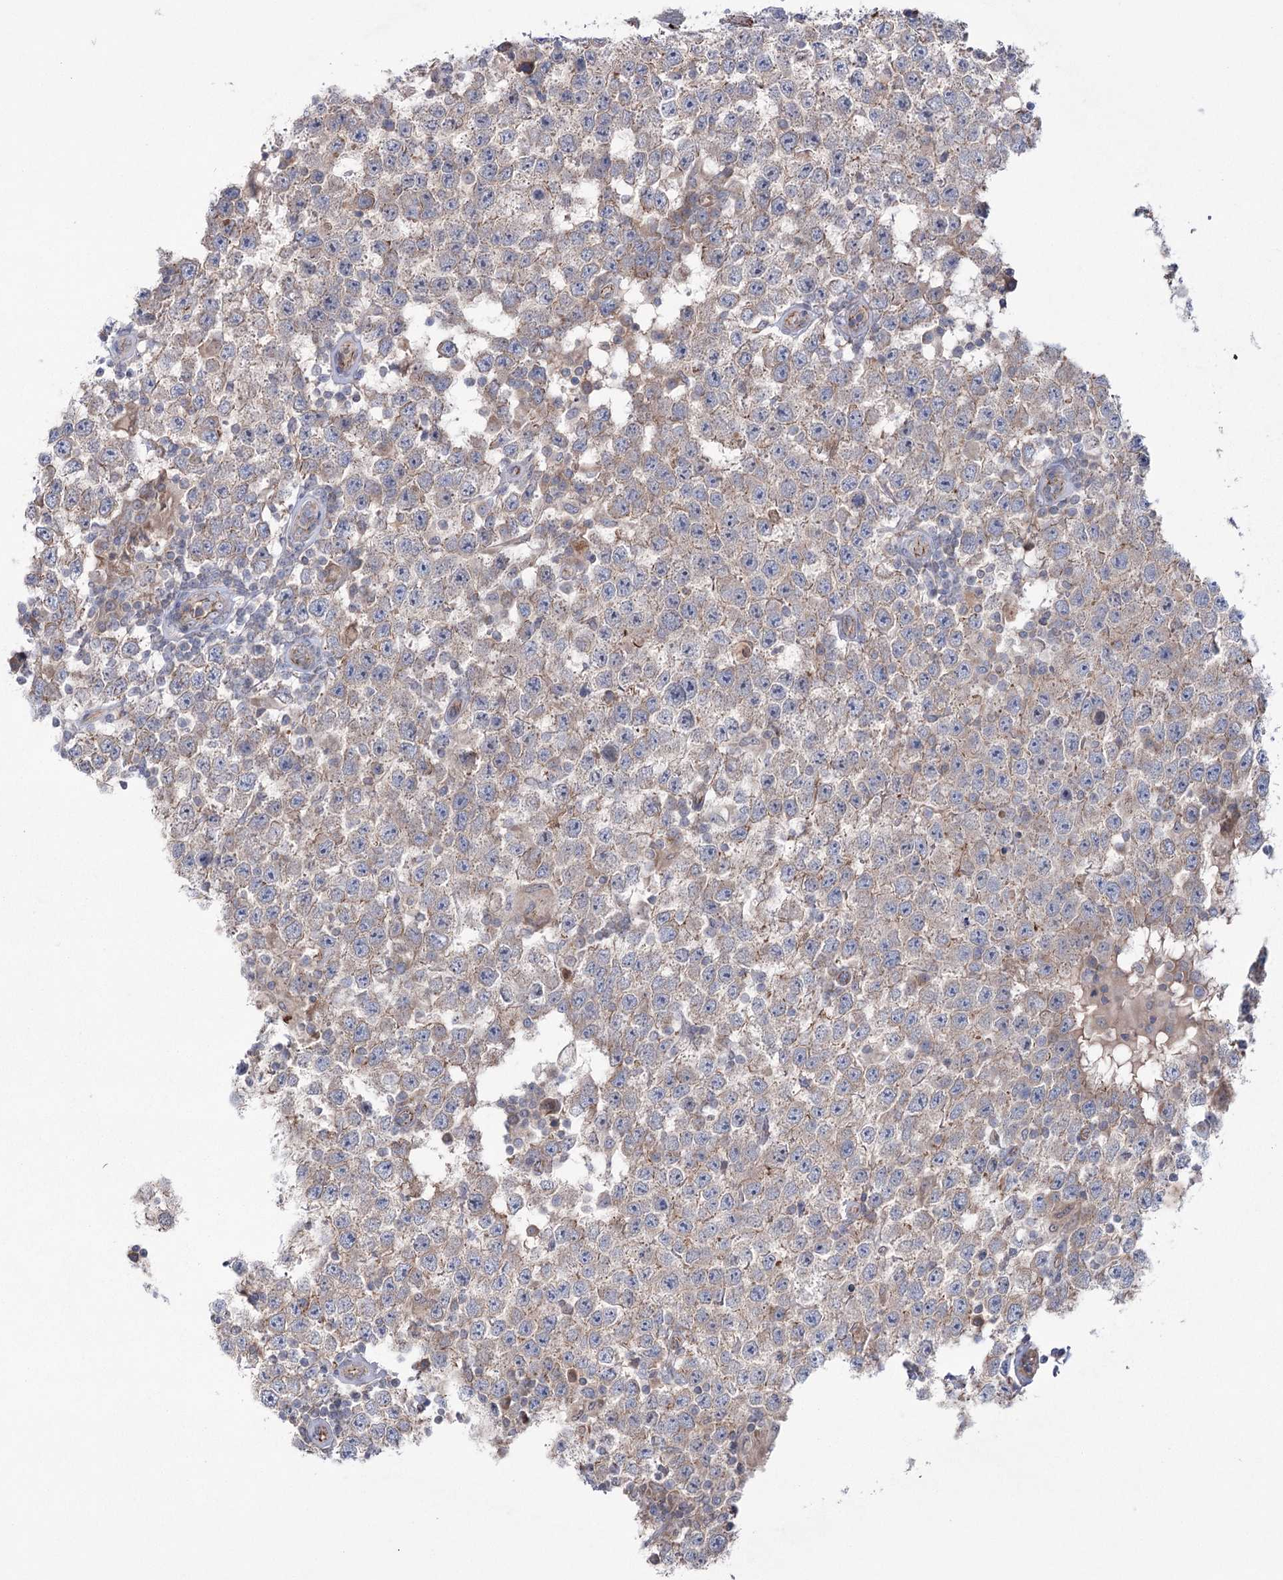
{"staining": {"intensity": "weak", "quantity": "25%-75%", "location": "cytoplasmic/membranous"}, "tissue": "testis cancer", "cell_type": "Tumor cells", "image_type": "cancer", "snomed": [{"axis": "morphology", "description": "Normal tissue, NOS"}, {"axis": "morphology", "description": "Urothelial carcinoma, High grade"}, {"axis": "morphology", "description": "Seminoma, NOS"}, {"axis": "morphology", "description": "Carcinoma, Embryonal, NOS"}, {"axis": "topography", "description": "Urinary bladder"}, {"axis": "topography", "description": "Testis"}], "caption": "Immunohistochemical staining of human embryonal carcinoma (testis) shows low levels of weak cytoplasmic/membranous expression in about 25%-75% of tumor cells.", "gene": "TRIM71", "patient": {"sex": "male", "age": 41}}